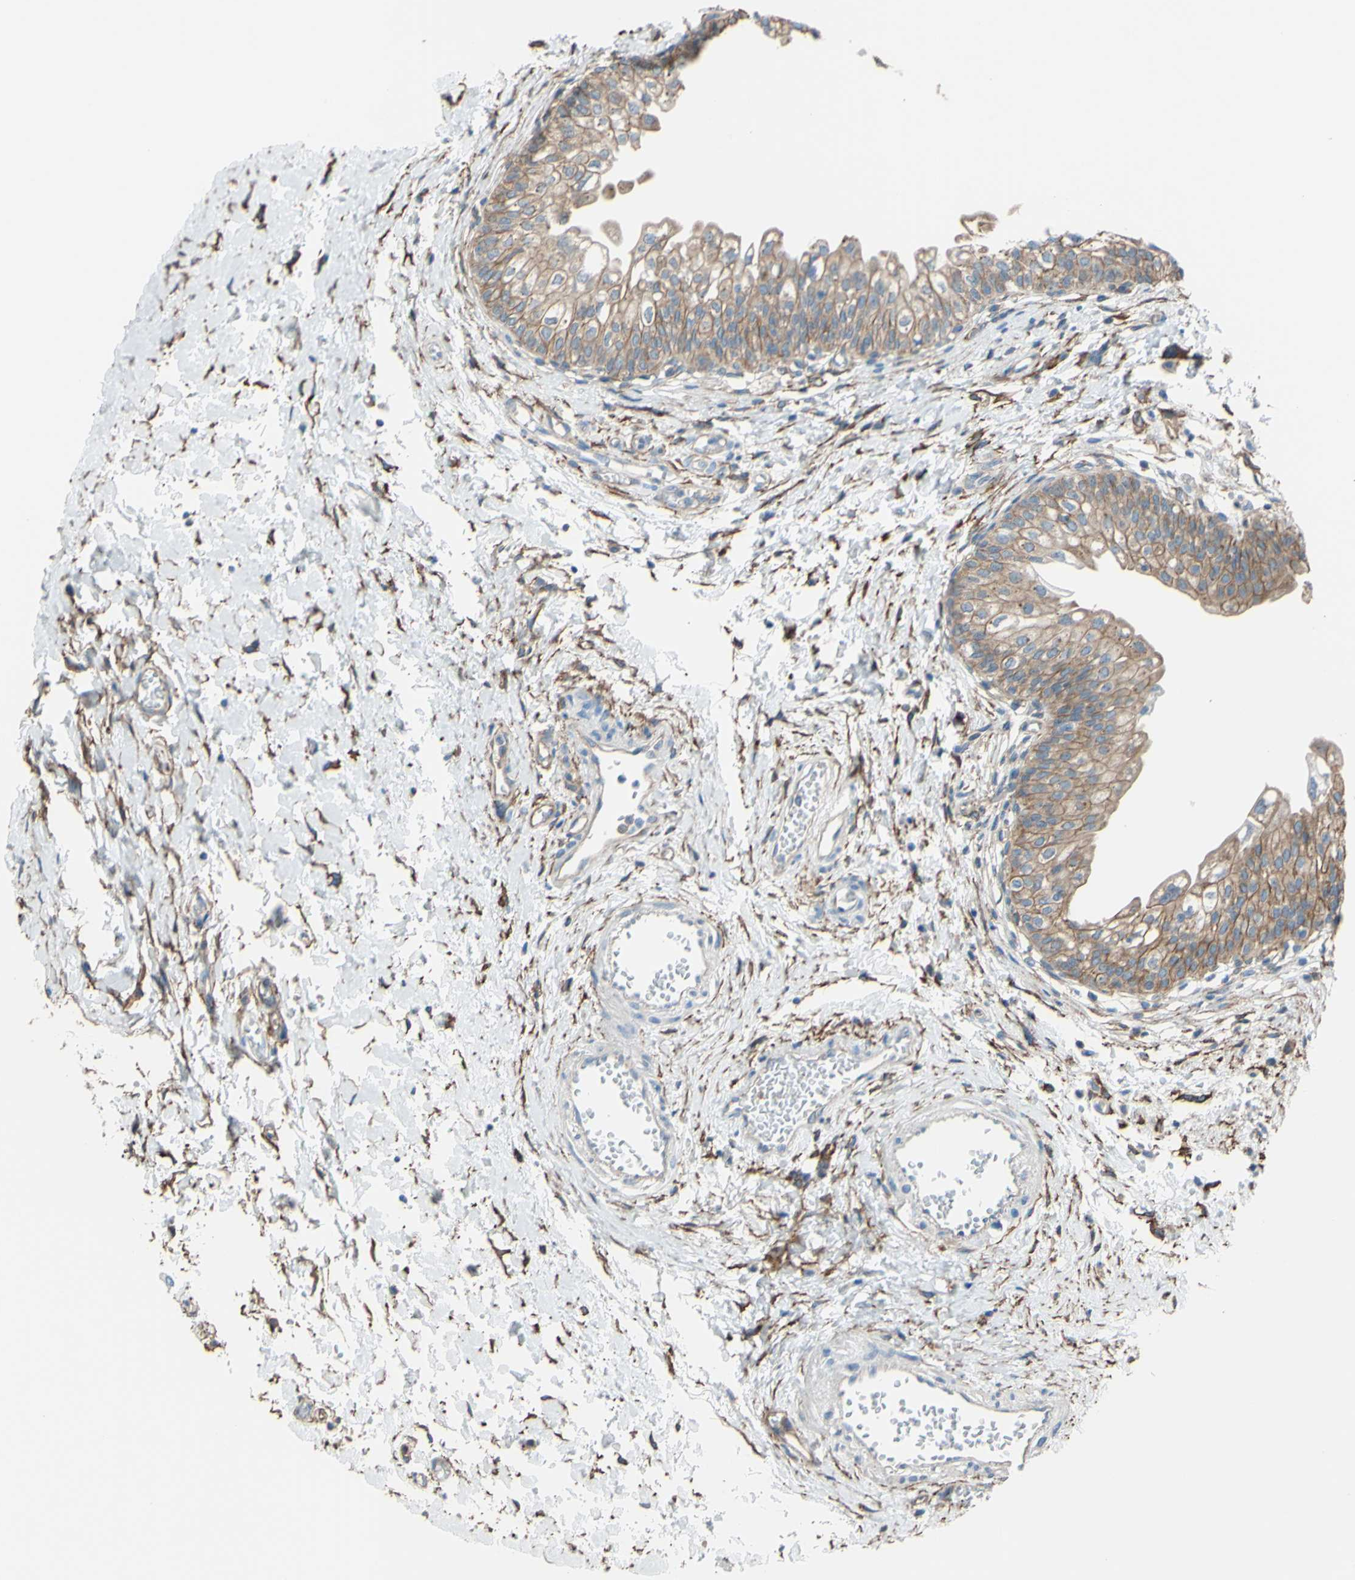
{"staining": {"intensity": "moderate", "quantity": ">75%", "location": "cytoplasmic/membranous"}, "tissue": "urinary bladder", "cell_type": "Urothelial cells", "image_type": "normal", "snomed": [{"axis": "morphology", "description": "Normal tissue, NOS"}, {"axis": "topography", "description": "Urinary bladder"}], "caption": "Urinary bladder was stained to show a protein in brown. There is medium levels of moderate cytoplasmic/membranous staining in approximately >75% of urothelial cells. Using DAB (3,3'-diaminobenzidine) (brown) and hematoxylin (blue) stains, captured at high magnification using brightfield microscopy.", "gene": "ADD1", "patient": {"sex": "male", "age": 55}}